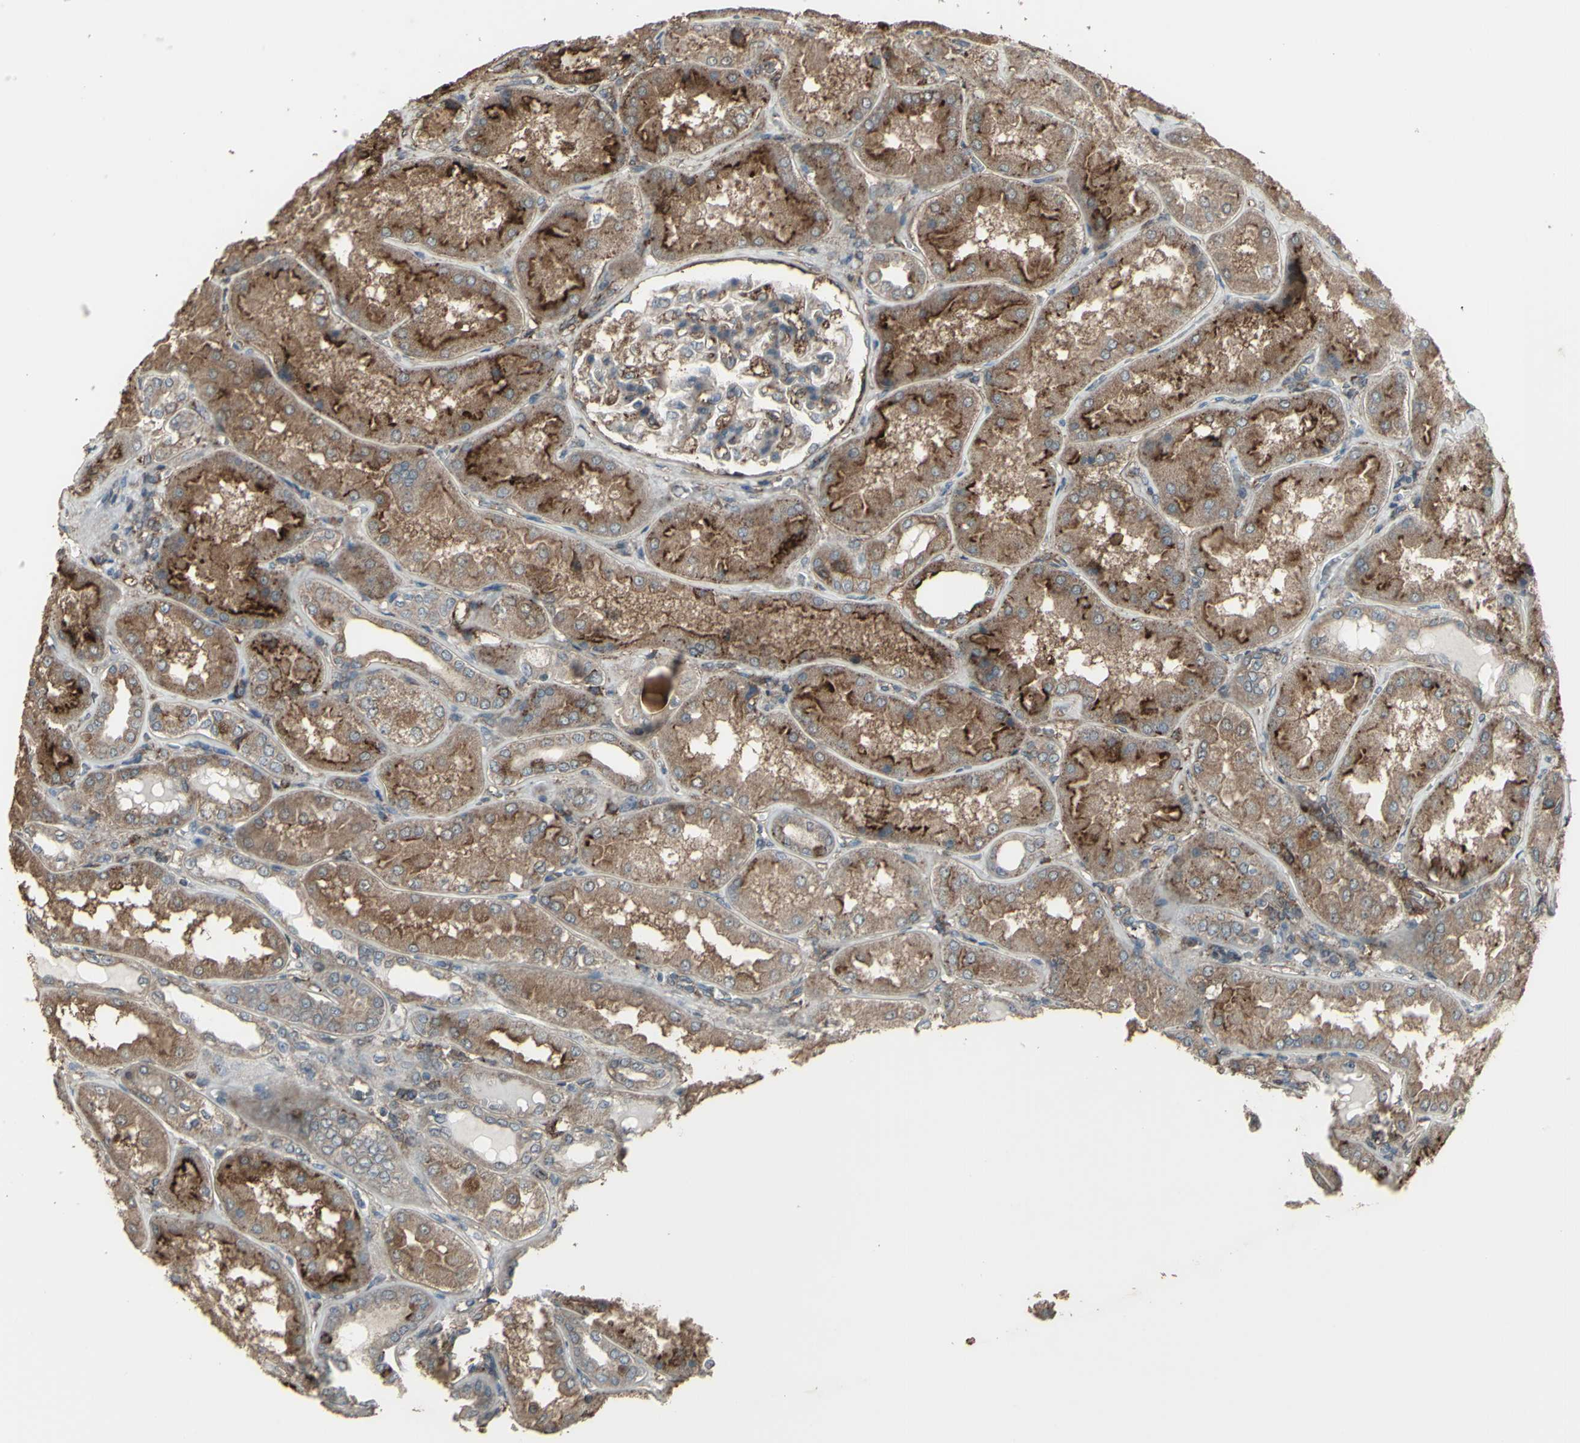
{"staining": {"intensity": "weak", "quantity": "<25%", "location": "cytoplasmic/membranous"}, "tissue": "kidney", "cell_type": "Cells in glomeruli", "image_type": "normal", "snomed": [{"axis": "morphology", "description": "Normal tissue, NOS"}, {"axis": "topography", "description": "Kidney"}], "caption": "Kidney stained for a protein using IHC exhibits no expression cells in glomeruli.", "gene": "SMO", "patient": {"sex": "female", "age": 56}}